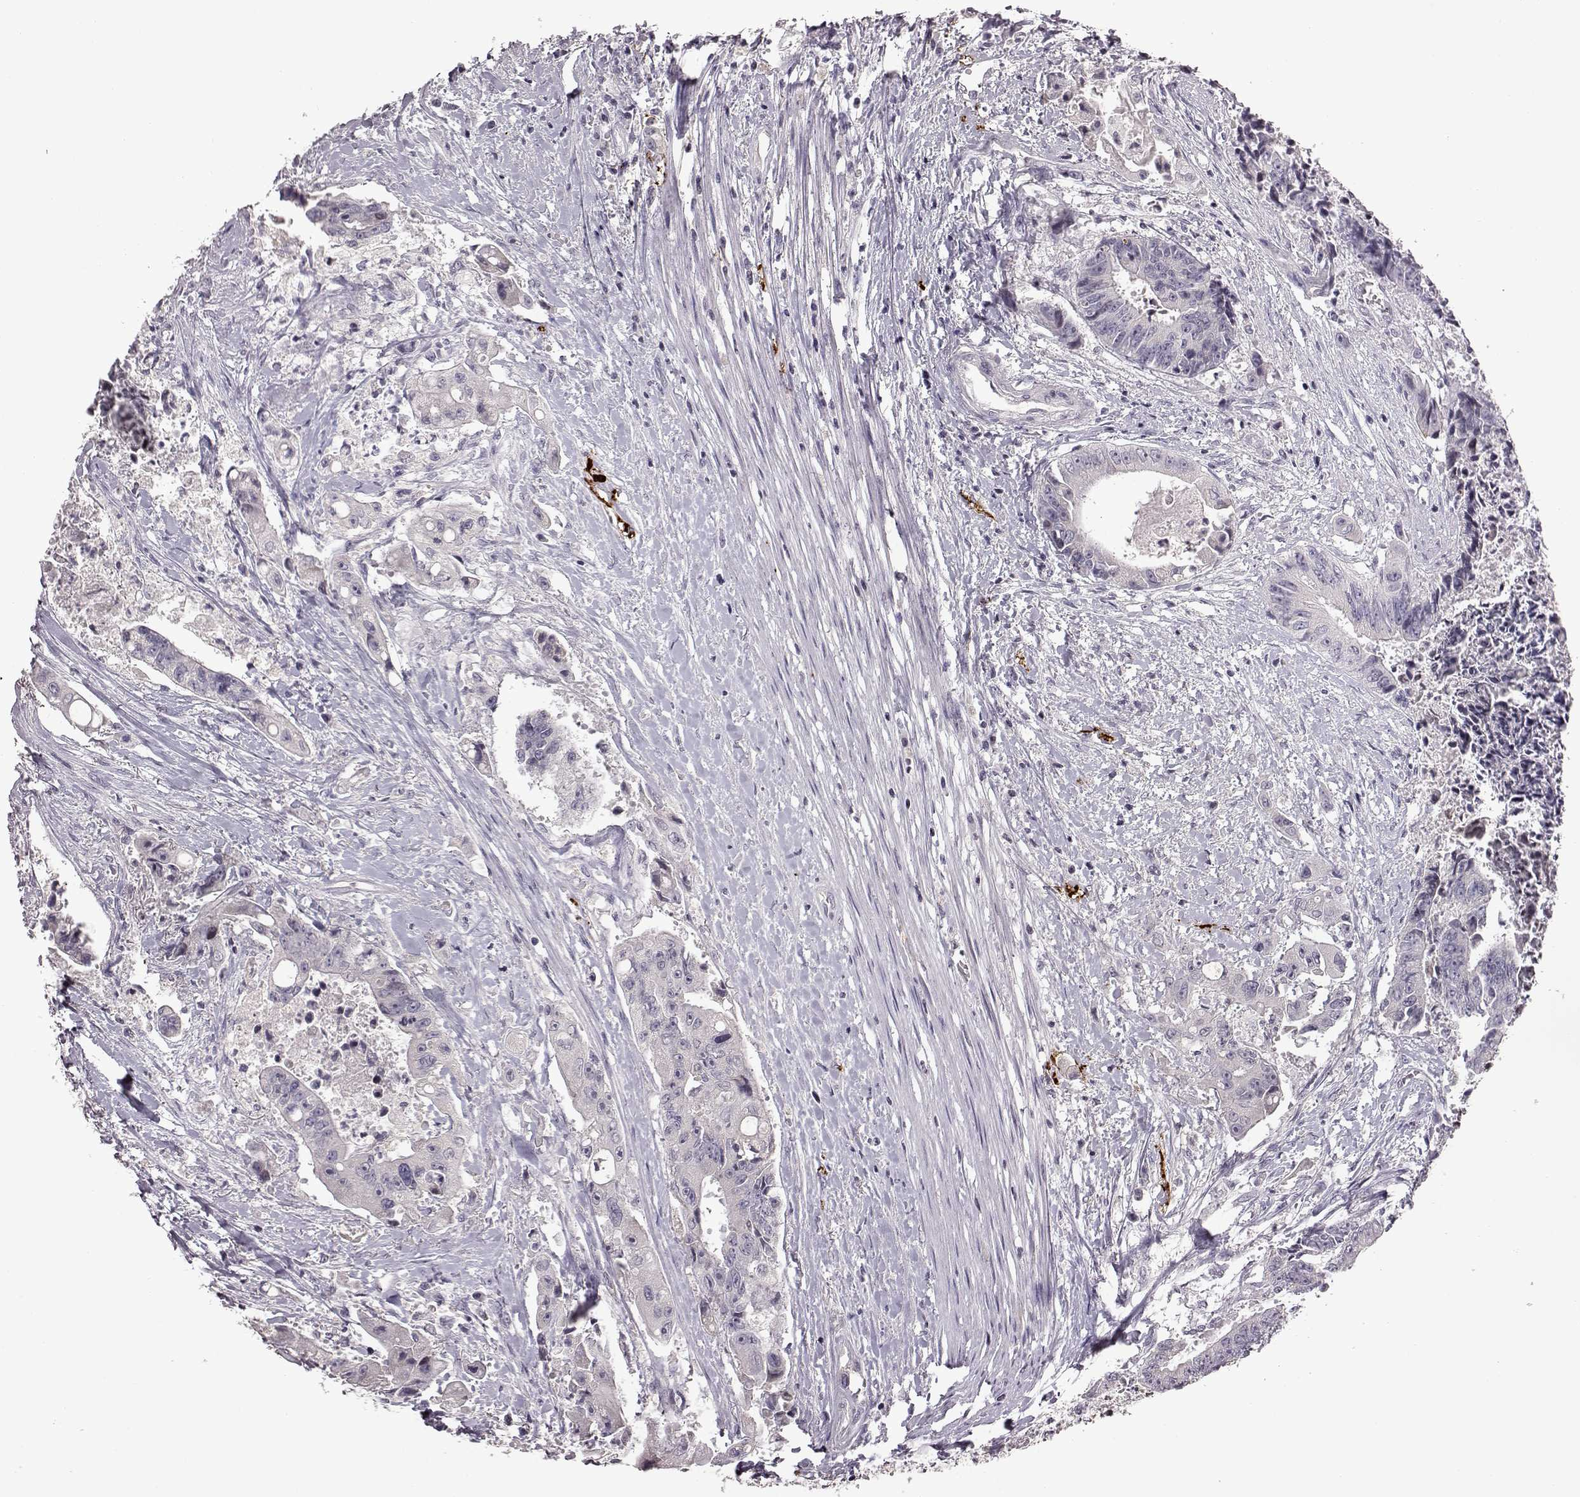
{"staining": {"intensity": "negative", "quantity": "none", "location": "none"}, "tissue": "colorectal cancer", "cell_type": "Tumor cells", "image_type": "cancer", "snomed": [{"axis": "morphology", "description": "Adenocarcinoma, NOS"}, {"axis": "topography", "description": "Rectum"}], "caption": "This is a histopathology image of immunohistochemistry staining of colorectal cancer (adenocarcinoma), which shows no positivity in tumor cells.", "gene": "GAL", "patient": {"sex": "male", "age": 54}}